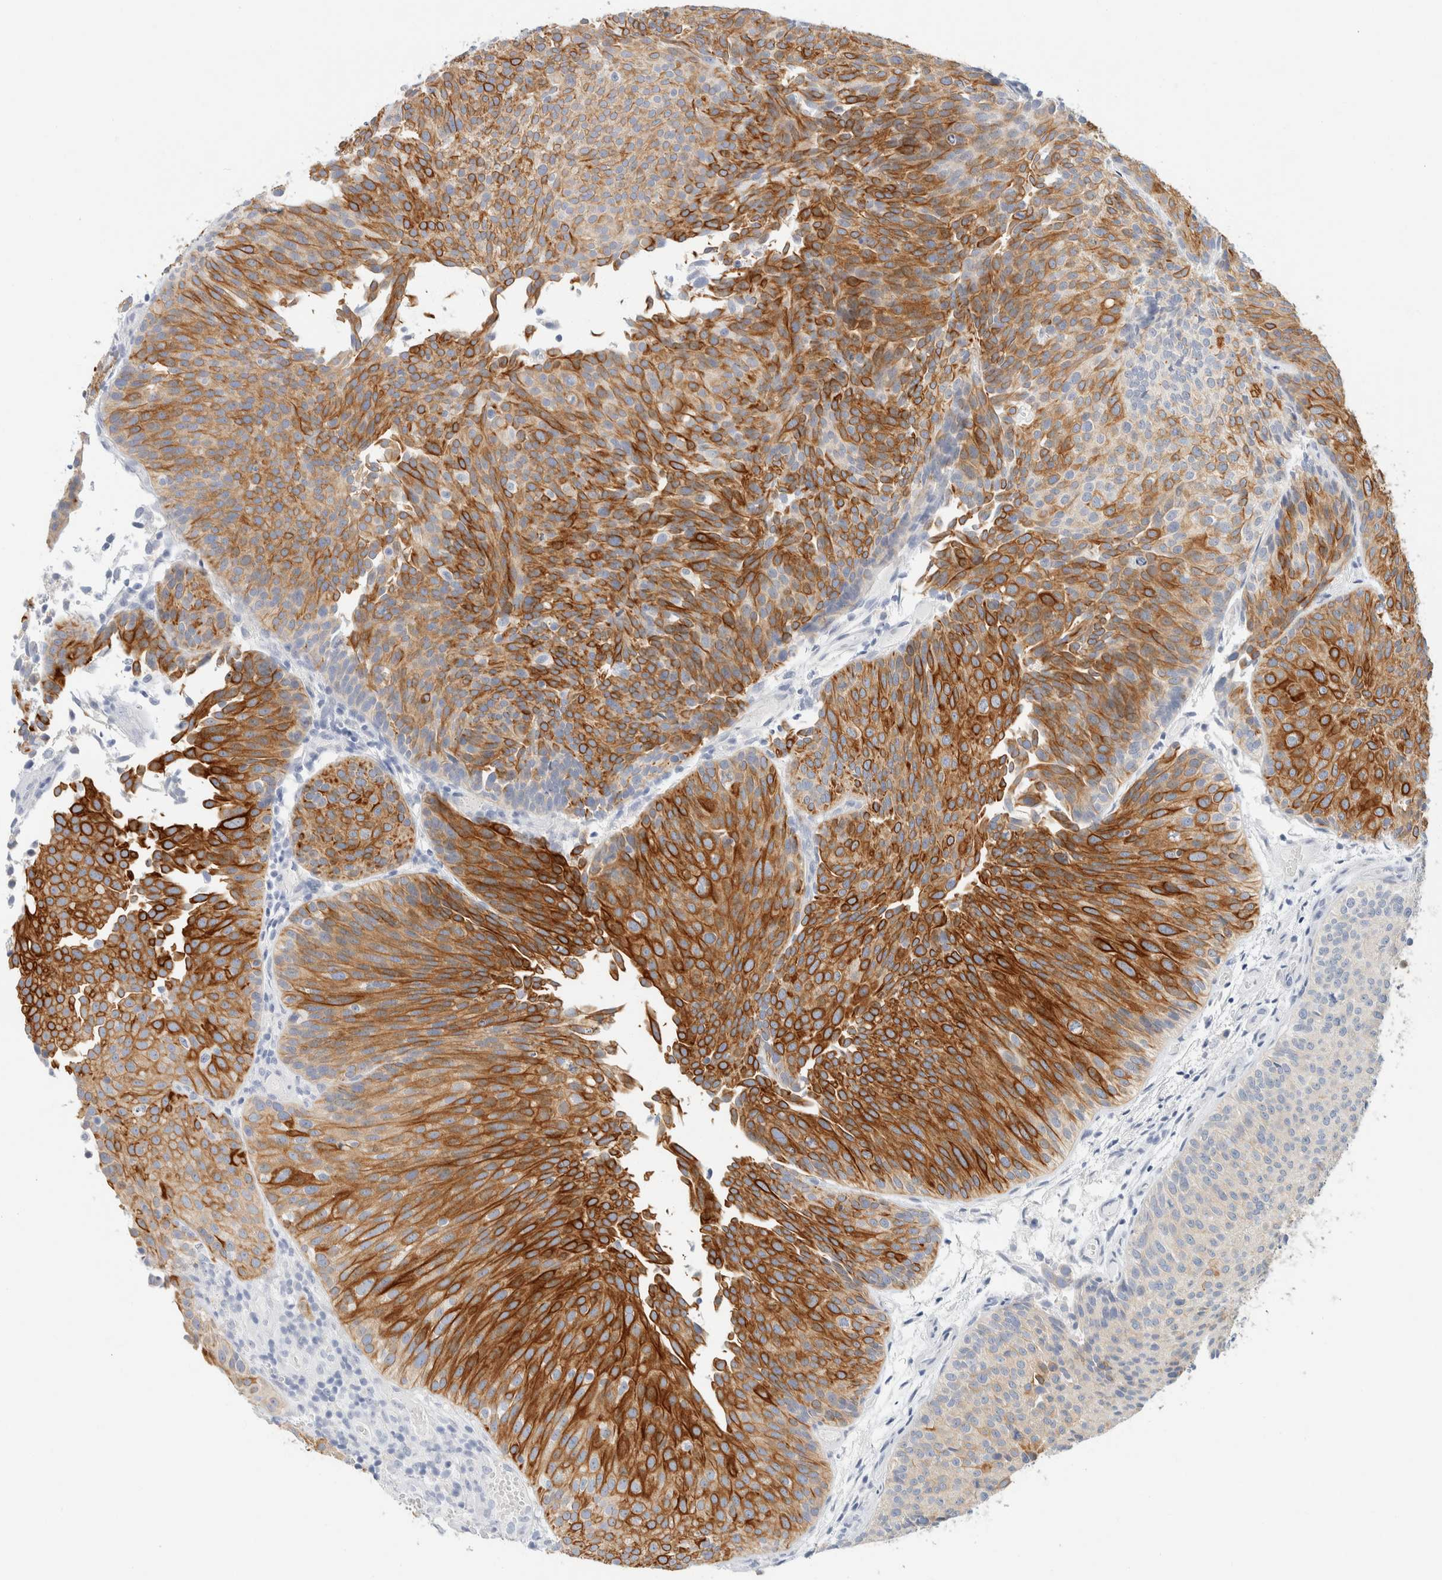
{"staining": {"intensity": "strong", "quantity": ">75%", "location": "cytoplasmic/membranous"}, "tissue": "urothelial cancer", "cell_type": "Tumor cells", "image_type": "cancer", "snomed": [{"axis": "morphology", "description": "Urothelial carcinoma, Low grade"}, {"axis": "topography", "description": "Urinary bladder"}], "caption": "Low-grade urothelial carcinoma stained for a protein shows strong cytoplasmic/membranous positivity in tumor cells.", "gene": "KRT20", "patient": {"sex": "male", "age": 86}}